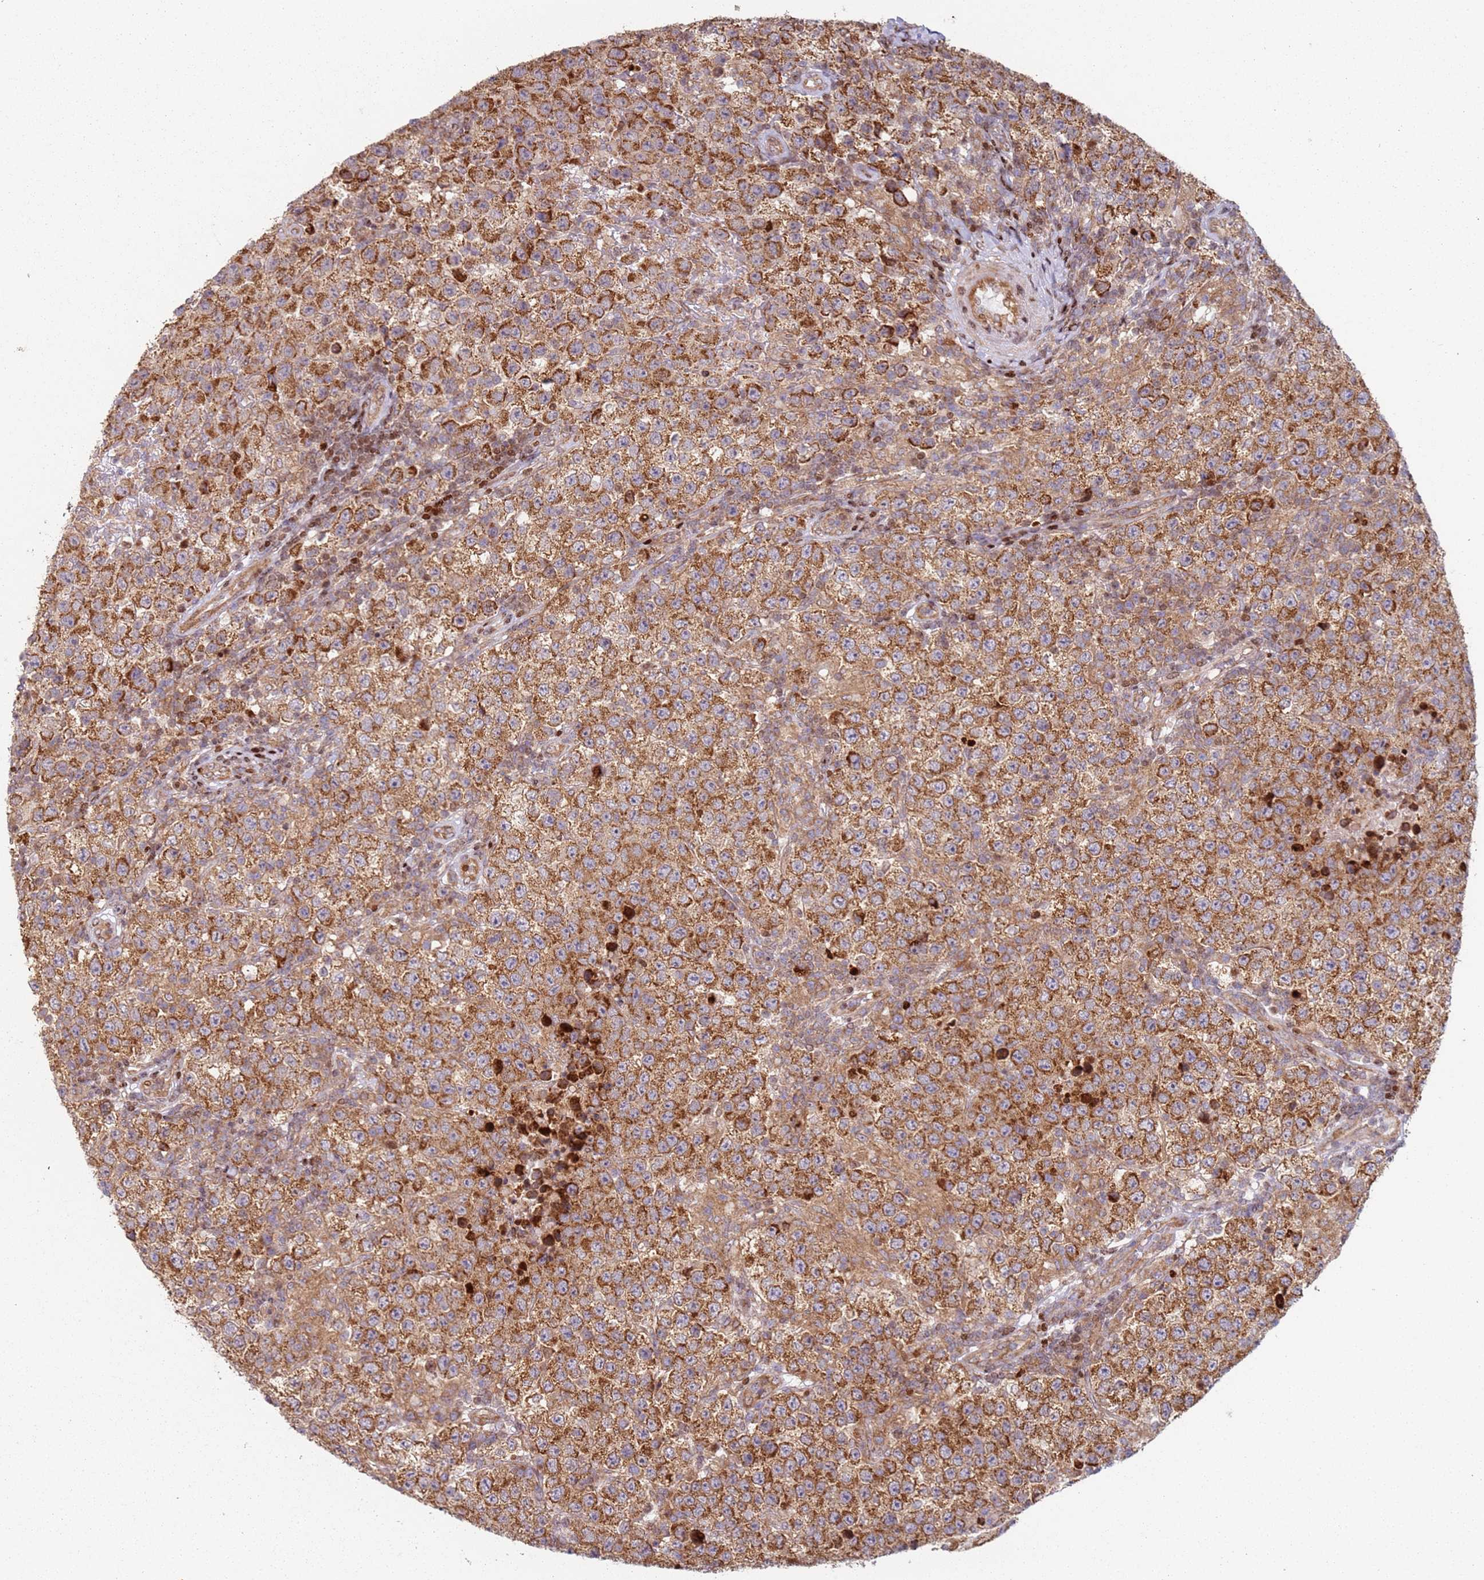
{"staining": {"intensity": "strong", "quantity": ">75%", "location": "cytoplasmic/membranous"}, "tissue": "testis cancer", "cell_type": "Tumor cells", "image_type": "cancer", "snomed": [{"axis": "morphology", "description": "Seminoma, NOS"}, {"axis": "morphology", "description": "Carcinoma, Embryonal, NOS"}, {"axis": "topography", "description": "Testis"}], "caption": "This photomicrograph exhibits immunohistochemistry (IHC) staining of testis cancer (embryonal carcinoma), with high strong cytoplasmic/membranous staining in approximately >75% of tumor cells.", "gene": "HNRNPLL", "patient": {"sex": "male", "age": 41}}